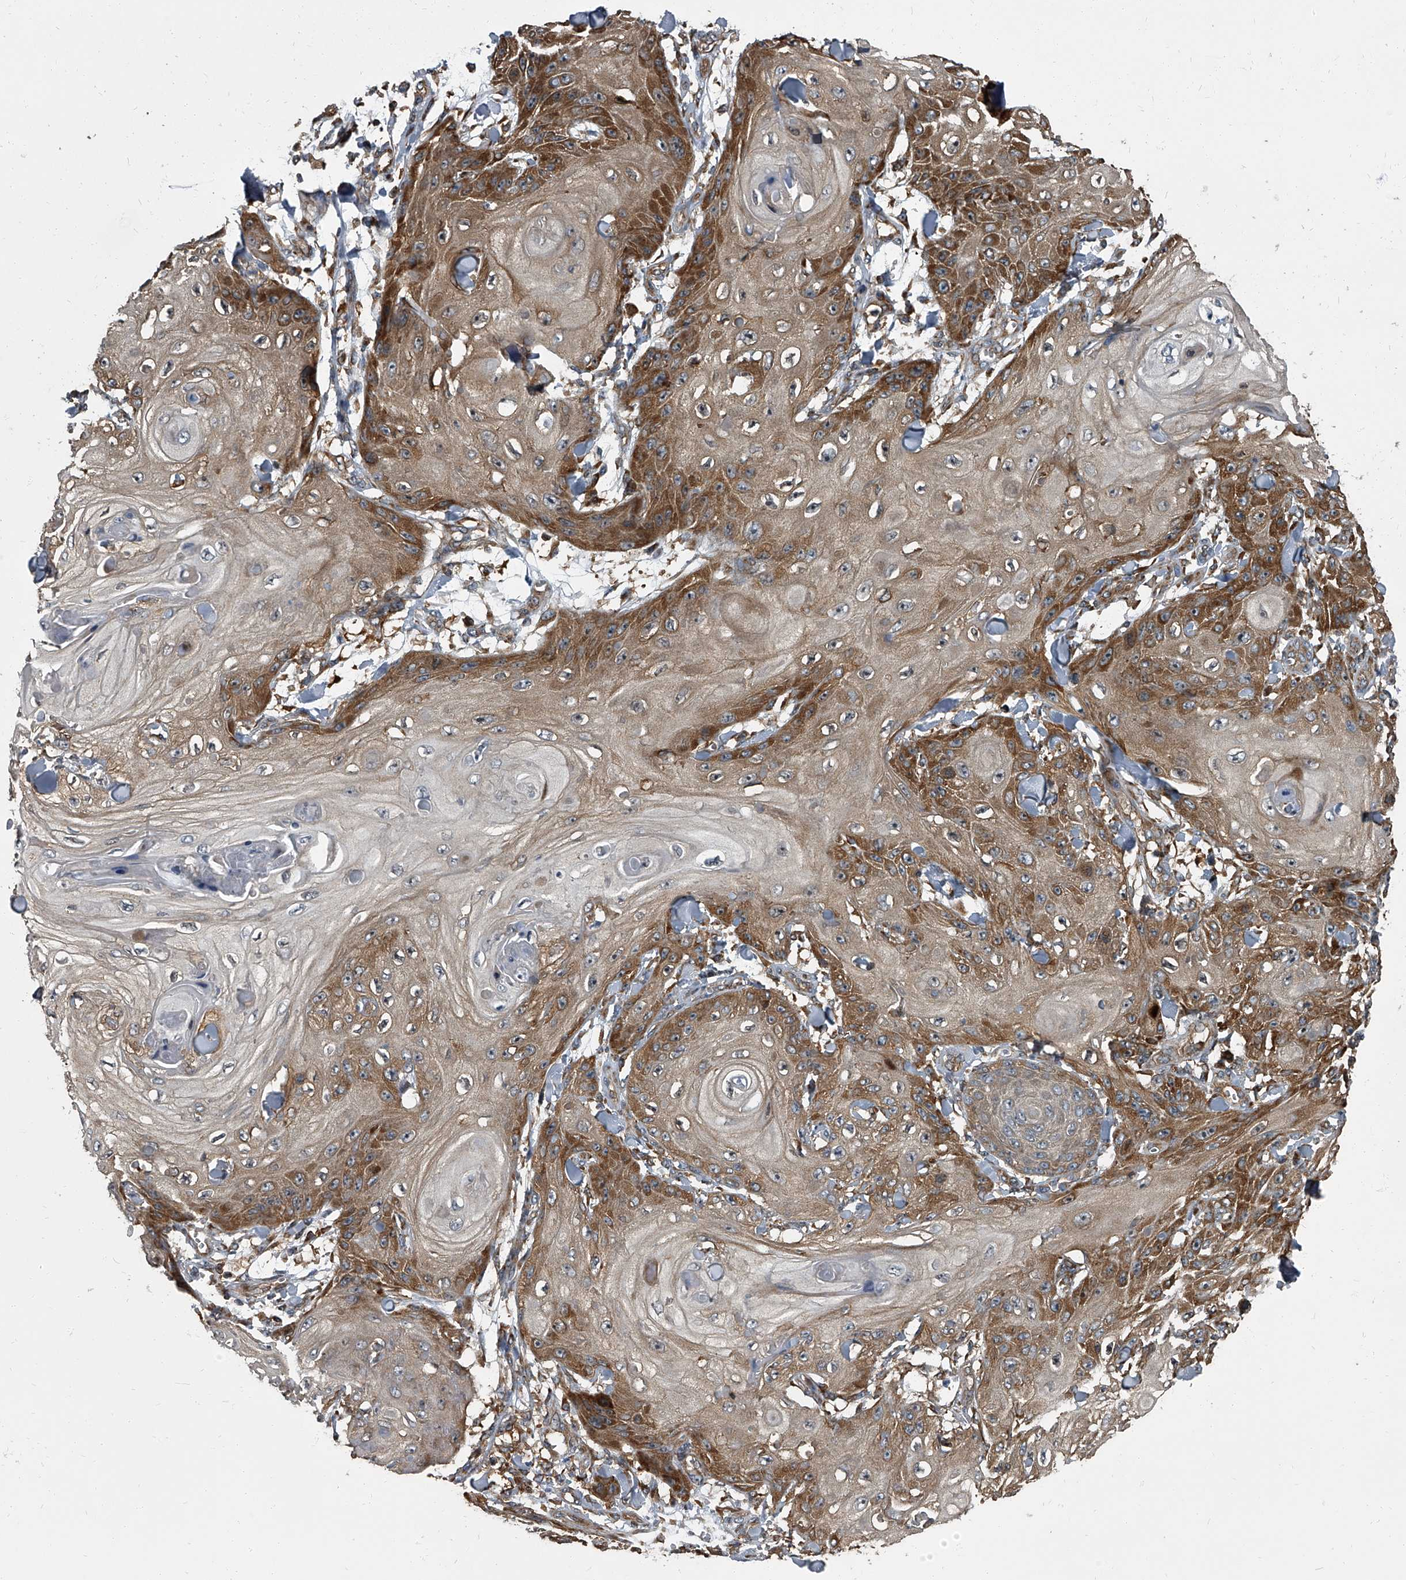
{"staining": {"intensity": "moderate", "quantity": ">75%", "location": "cytoplasmic/membranous"}, "tissue": "skin cancer", "cell_type": "Tumor cells", "image_type": "cancer", "snomed": [{"axis": "morphology", "description": "Squamous cell carcinoma, NOS"}, {"axis": "topography", "description": "Skin"}], "caption": "A medium amount of moderate cytoplasmic/membranous positivity is seen in about >75% of tumor cells in skin cancer tissue.", "gene": "CDV3", "patient": {"sex": "male", "age": 74}}